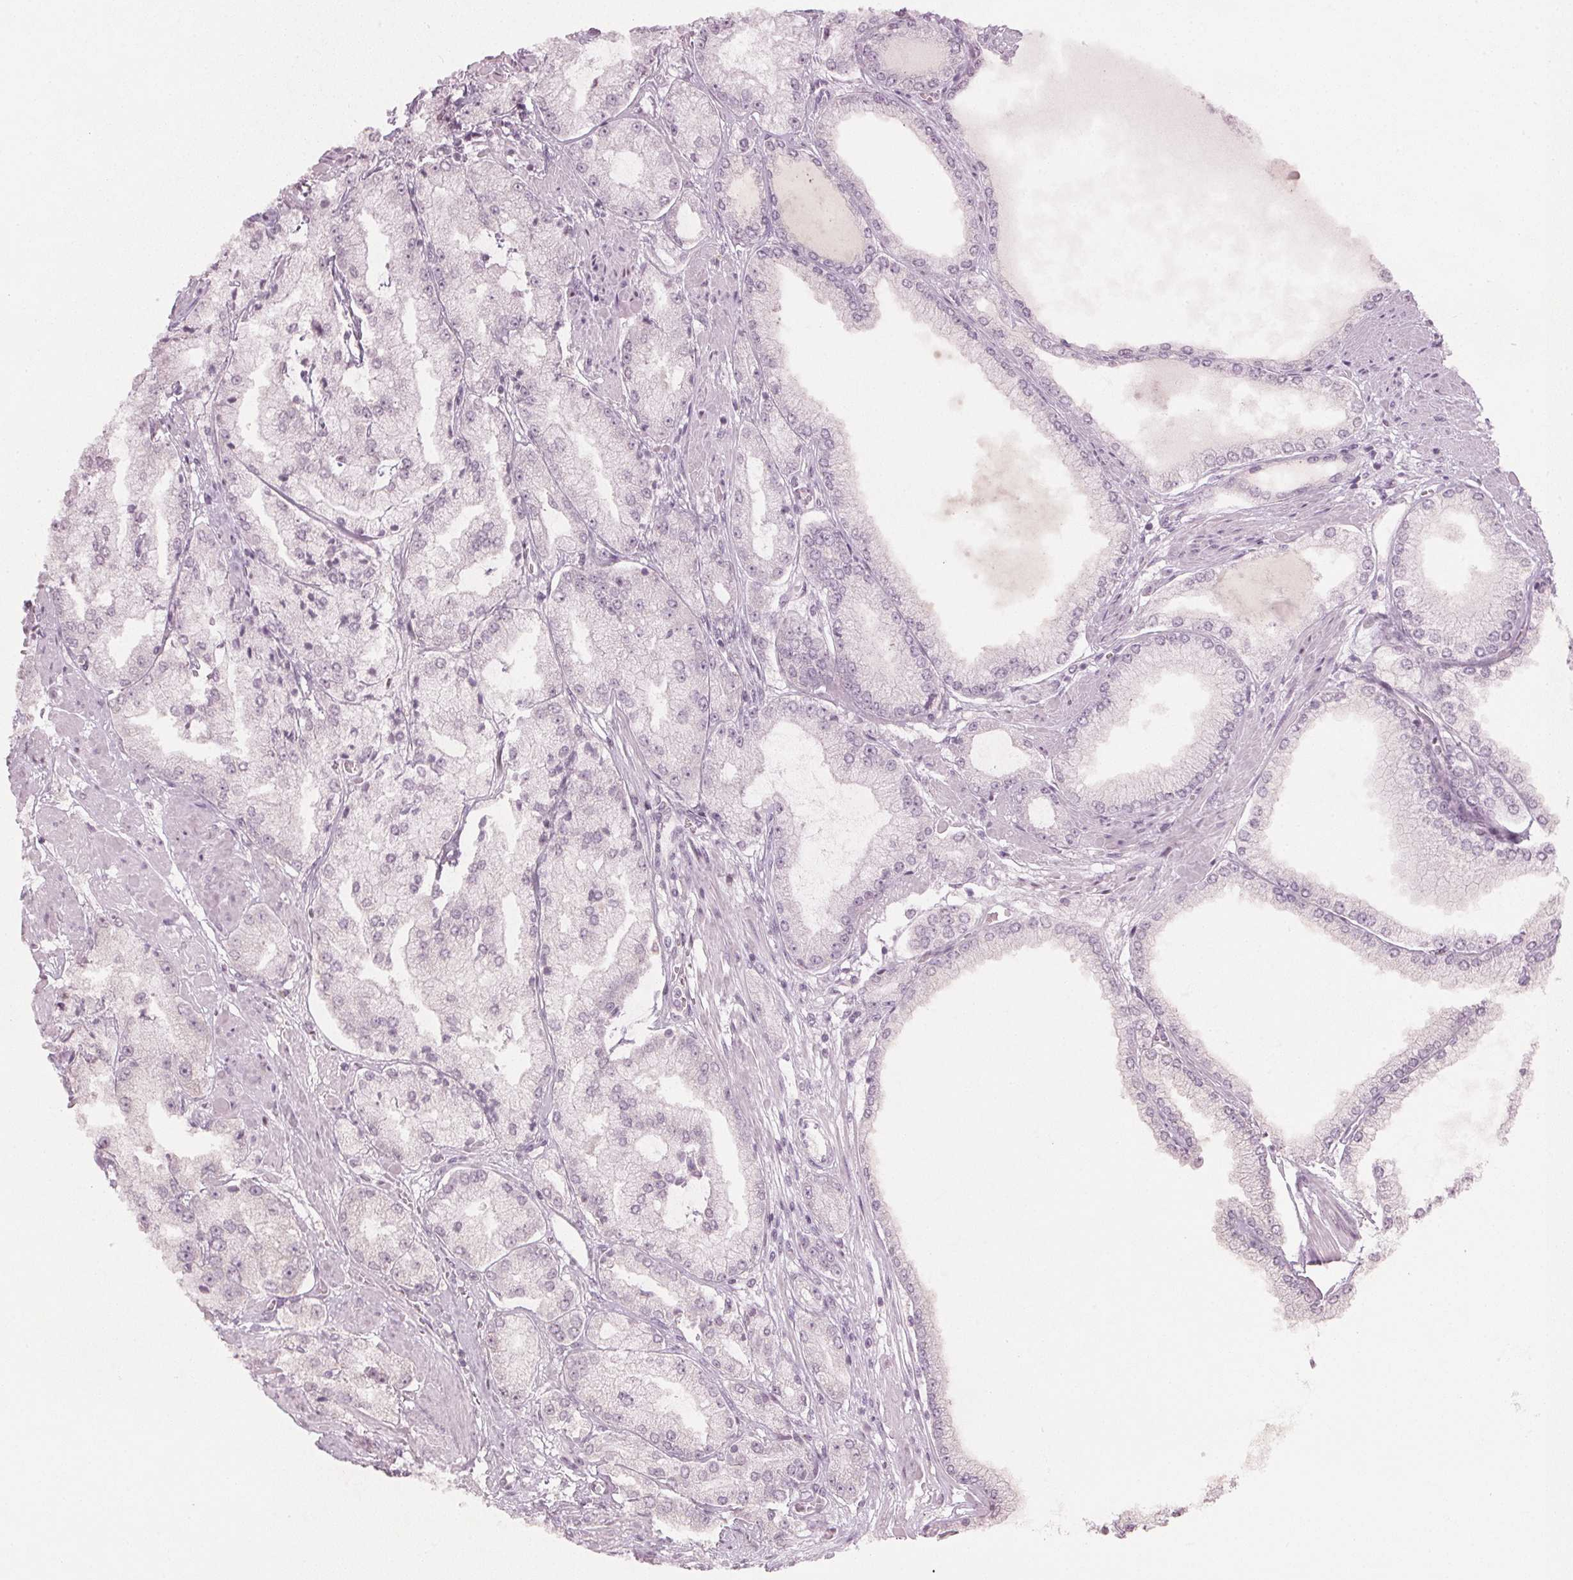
{"staining": {"intensity": "negative", "quantity": "none", "location": "none"}, "tissue": "prostate cancer", "cell_type": "Tumor cells", "image_type": "cancer", "snomed": [{"axis": "morphology", "description": "Adenocarcinoma, High grade"}, {"axis": "topography", "description": "Prostate"}], "caption": "This is an IHC photomicrograph of high-grade adenocarcinoma (prostate). There is no staining in tumor cells.", "gene": "SFRP4", "patient": {"sex": "male", "age": 68}}